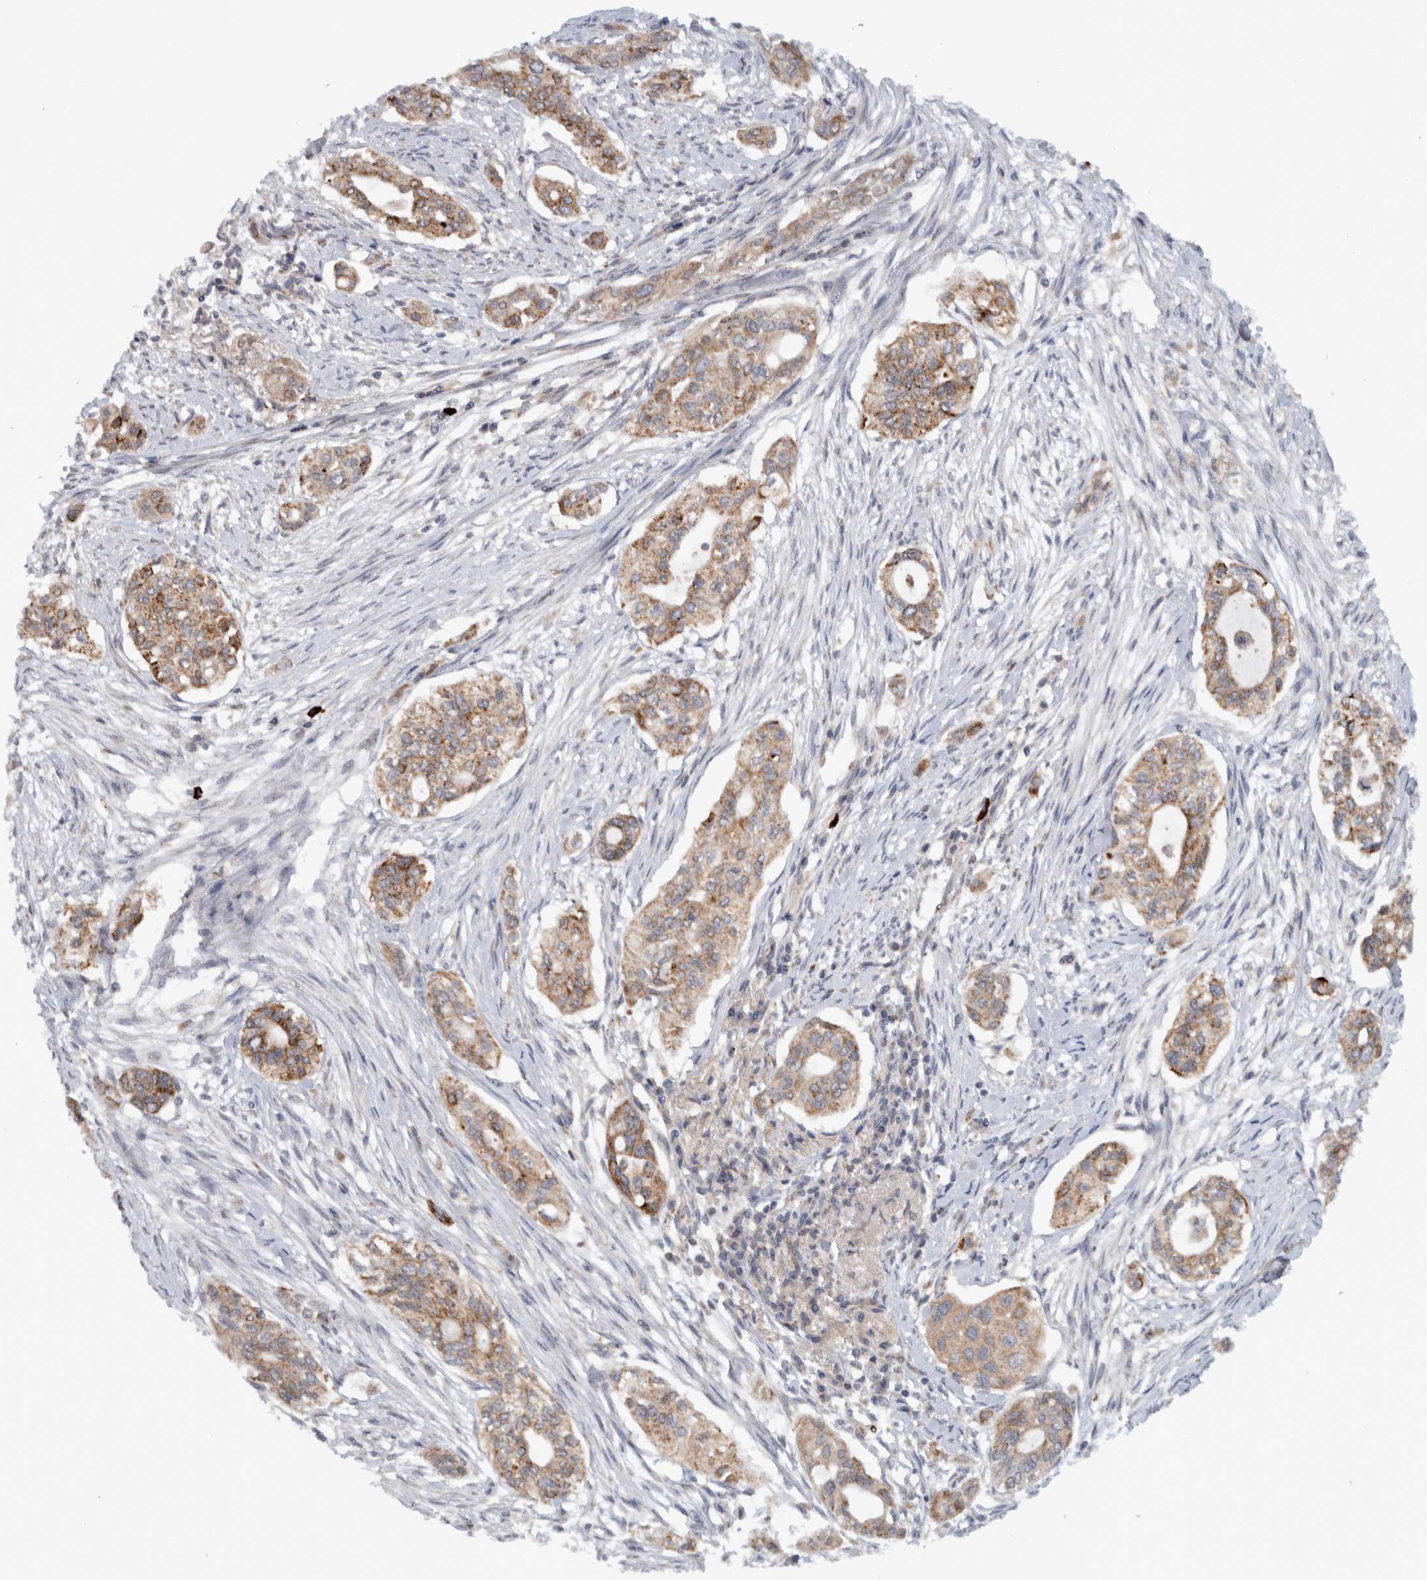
{"staining": {"intensity": "moderate", "quantity": ">75%", "location": "cytoplasmic/membranous"}, "tissue": "pancreatic cancer", "cell_type": "Tumor cells", "image_type": "cancer", "snomed": [{"axis": "morphology", "description": "Adenocarcinoma, NOS"}, {"axis": "topography", "description": "Pancreas"}], "caption": "Immunohistochemistry (IHC) of human pancreatic adenocarcinoma reveals medium levels of moderate cytoplasmic/membranous expression in approximately >75% of tumor cells.", "gene": "RAB18", "patient": {"sex": "female", "age": 60}}